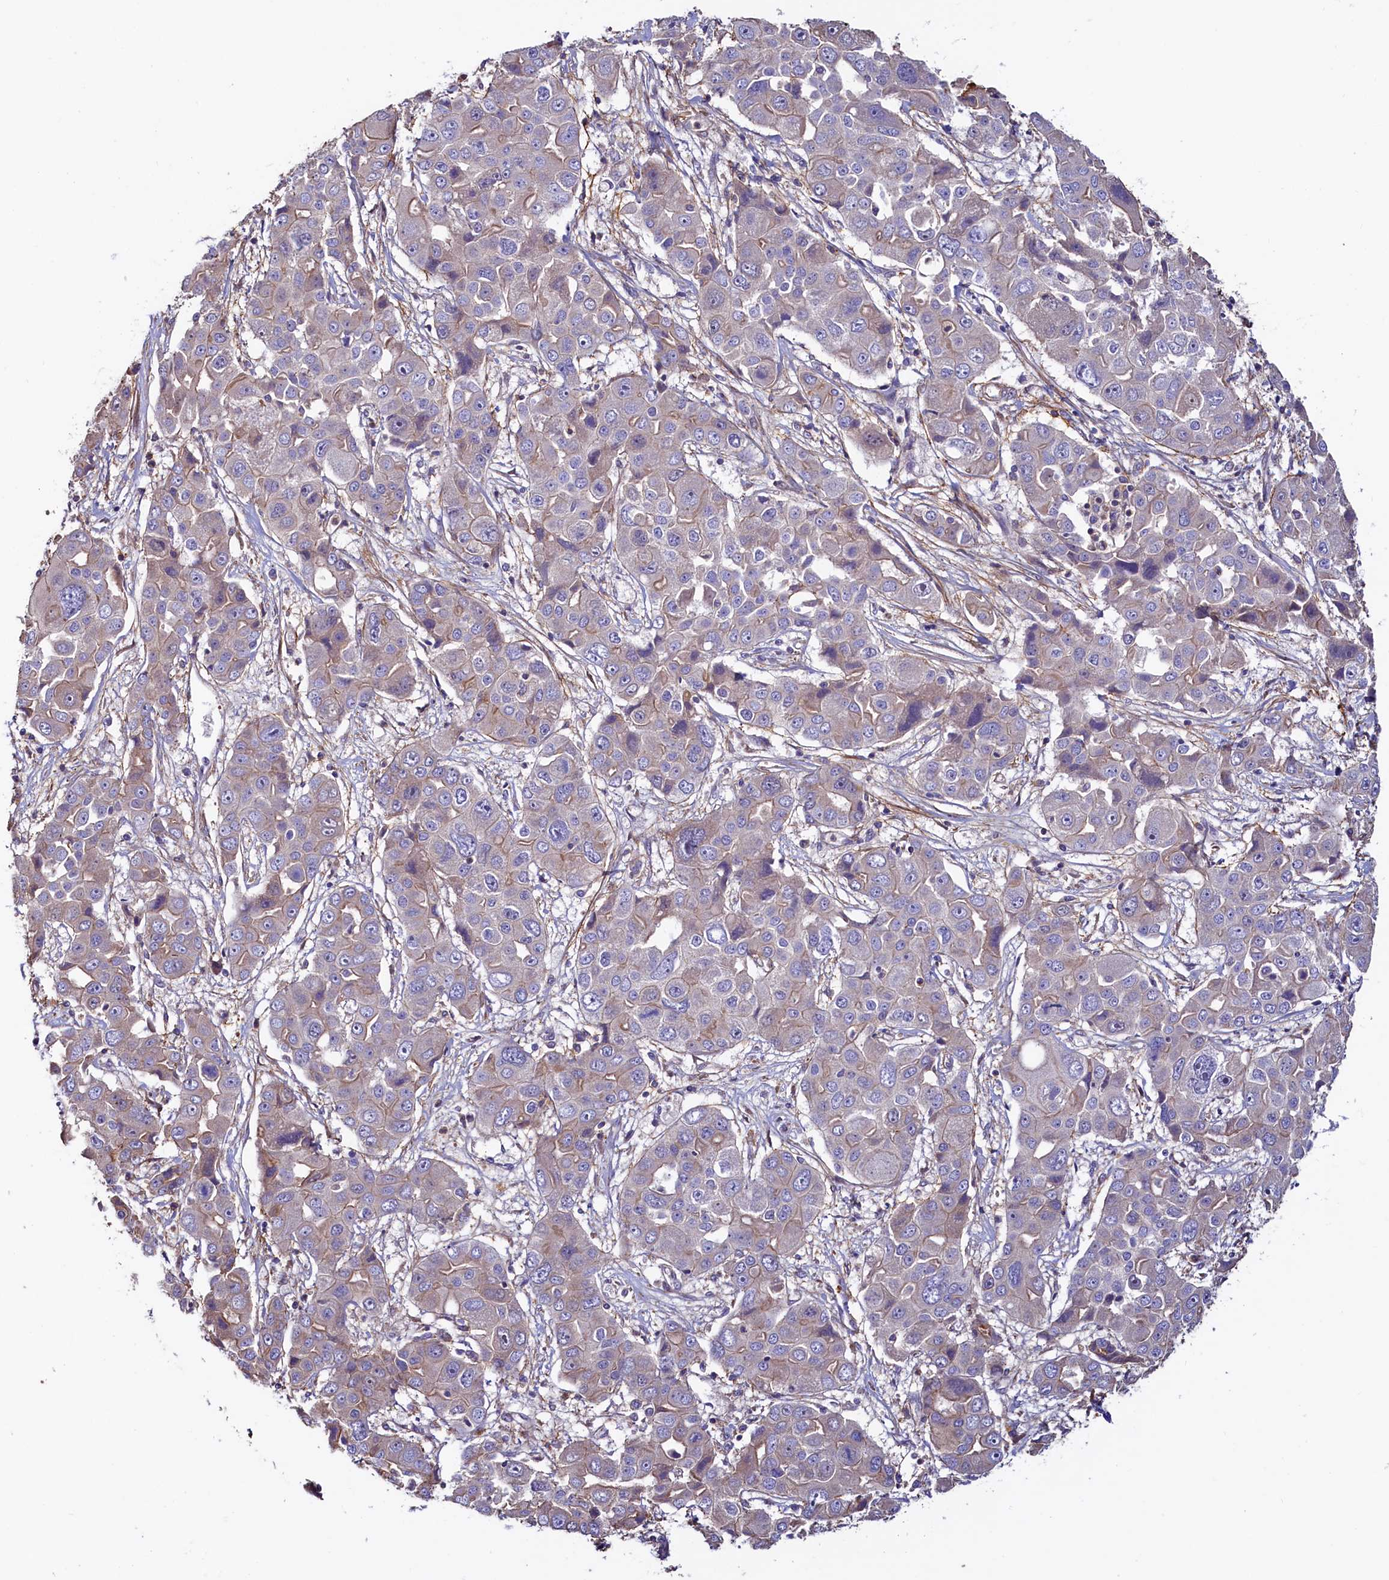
{"staining": {"intensity": "weak", "quantity": "<25%", "location": "cytoplasmic/membranous"}, "tissue": "liver cancer", "cell_type": "Tumor cells", "image_type": "cancer", "snomed": [{"axis": "morphology", "description": "Cholangiocarcinoma"}, {"axis": "topography", "description": "Liver"}], "caption": "Photomicrograph shows no protein positivity in tumor cells of liver cancer tissue.", "gene": "DUOXA1", "patient": {"sex": "male", "age": 67}}